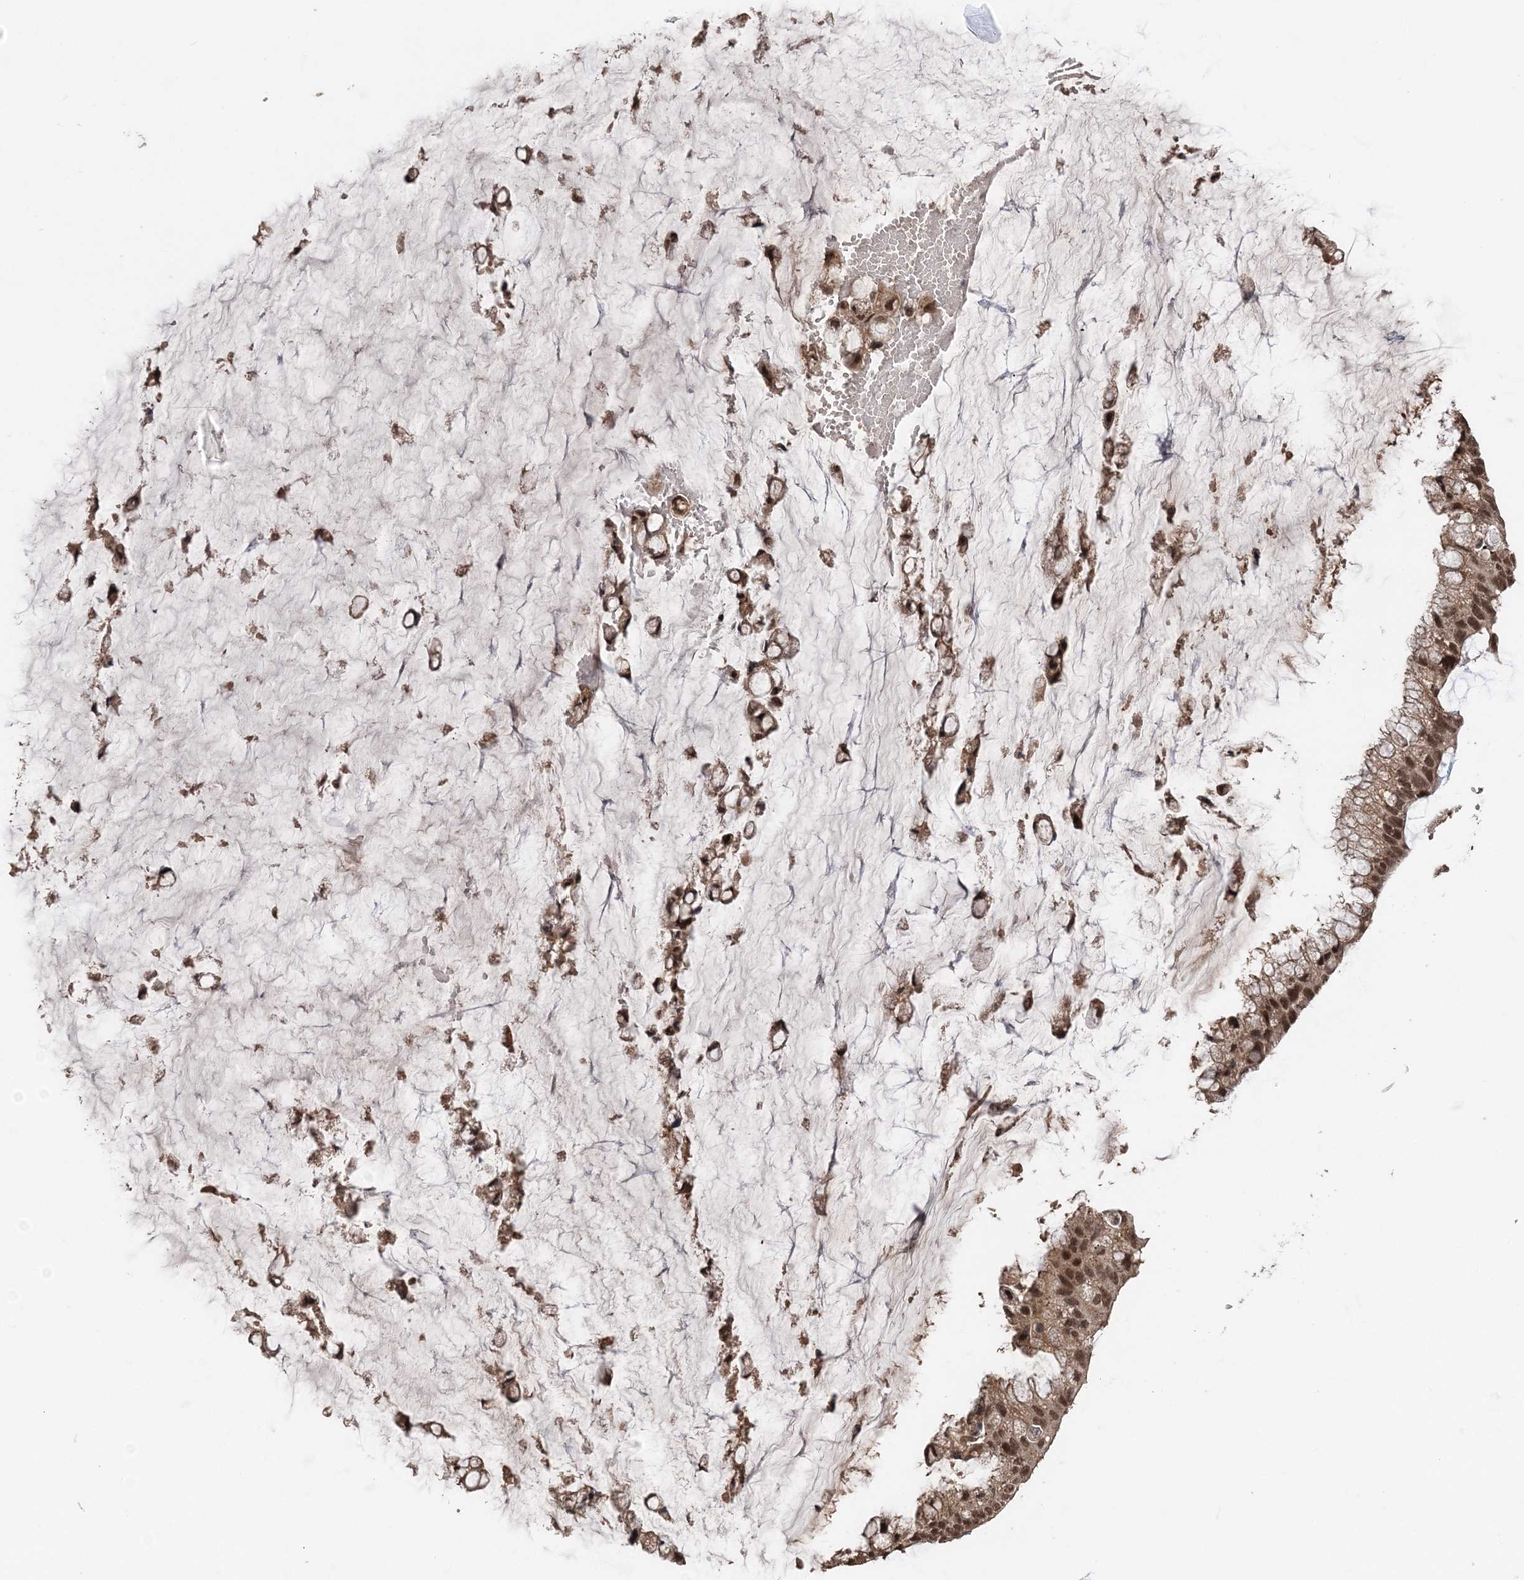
{"staining": {"intensity": "moderate", "quantity": ">75%", "location": "cytoplasmic/membranous,nuclear"}, "tissue": "ovarian cancer", "cell_type": "Tumor cells", "image_type": "cancer", "snomed": [{"axis": "morphology", "description": "Cystadenocarcinoma, mucinous, NOS"}, {"axis": "topography", "description": "Ovary"}], "caption": "Ovarian mucinous cystadenocarcinoma stained with a protein marker demonstrates moderate staining in tumor cells.", "gene": "TSHZ2", "patient": {"sex": "female", "age": 39}}